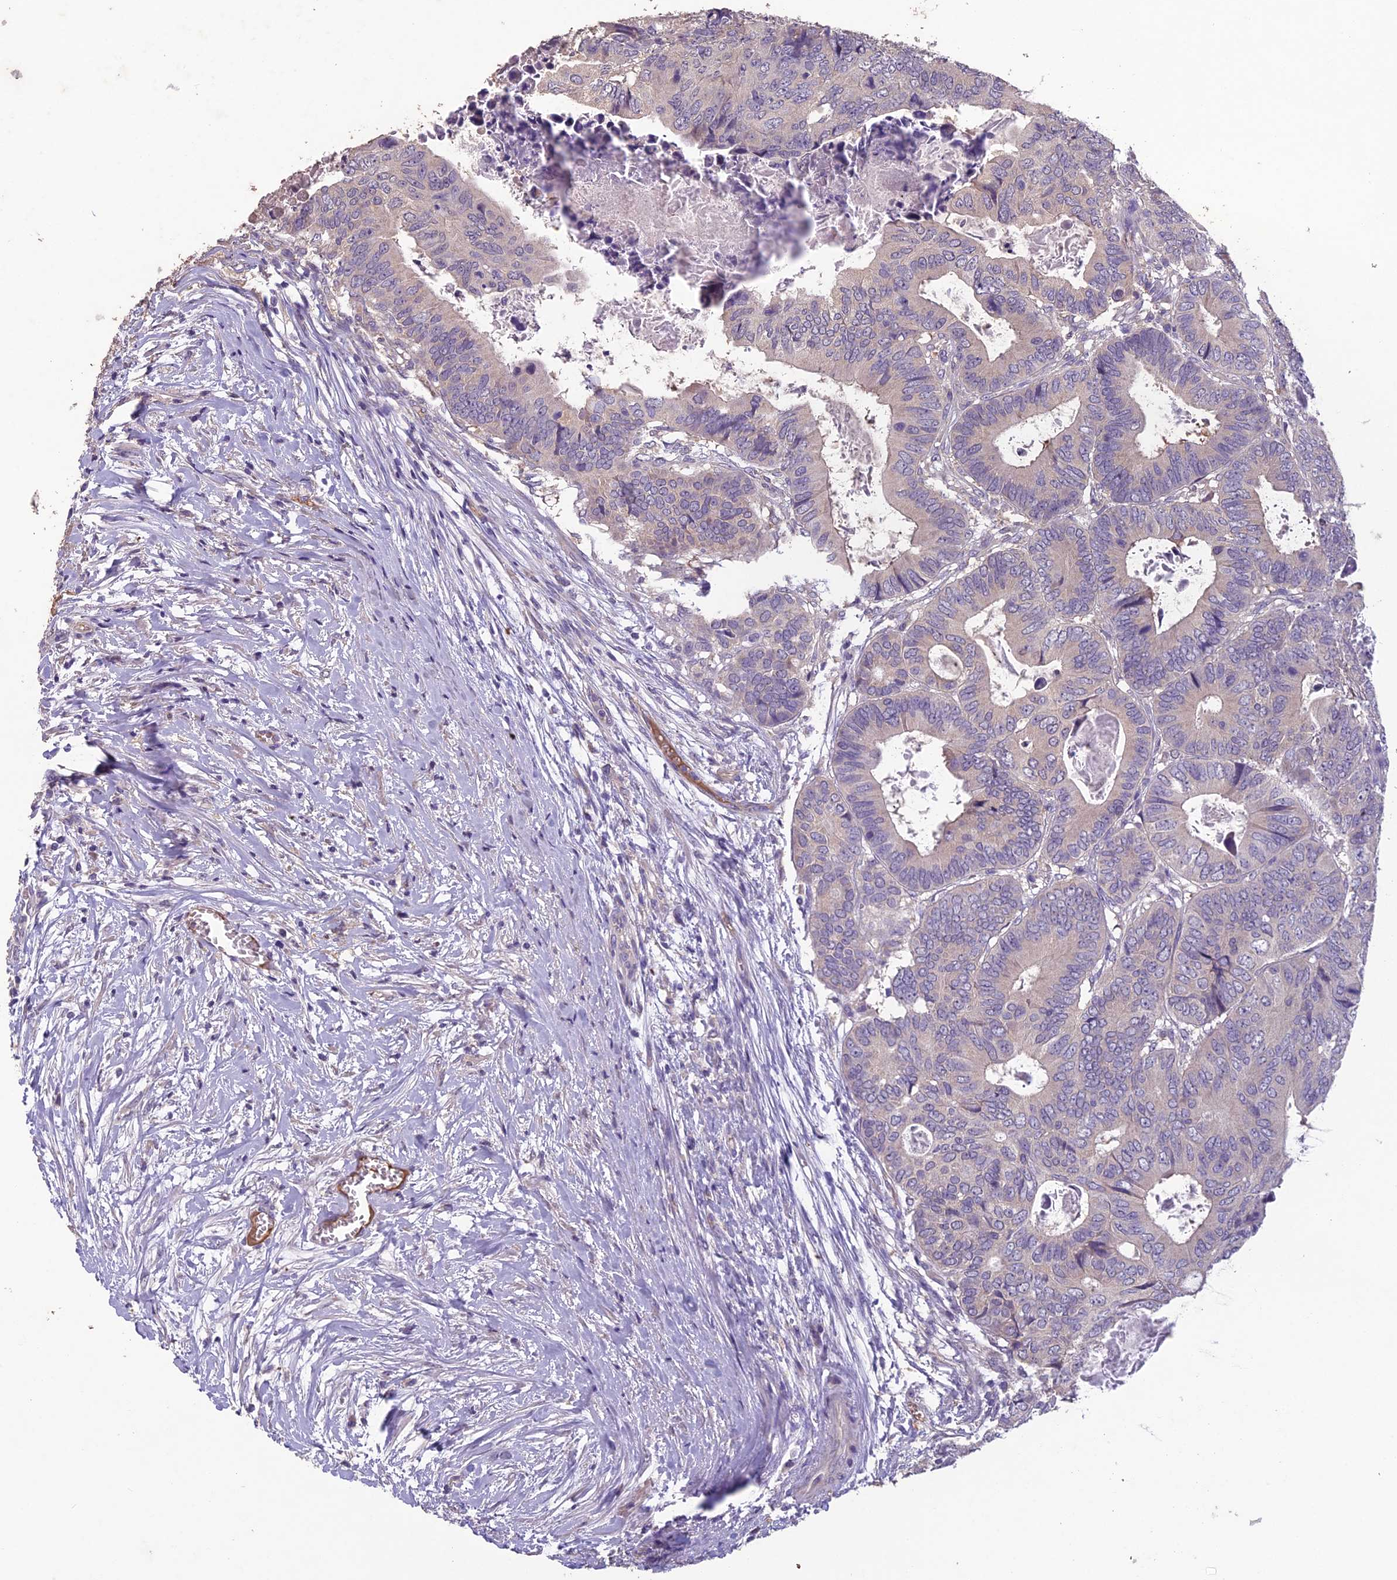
{"staining": {"intensity": "negative", "quantity": "none", "location": "none"}, "tissue": "colorectal cancer", "cell_type": "Tumor cells", "image_type": "cancer", "snomed": [{"axis": "morphology", "description": "Adenocarcinoma, NOS"}, {"axis": "topography", "description": "Colon"}], "caption": "A high-resolution photomicrograph shows immunohistochemistry (IHC) staining of adenocarcinoma (colorectal), which exhibits no significant expression in tumor cells. The staining was performed using DAB to visualize the protein expression in brown, while the nuclei were stained in blue with hematoxylin (Magnification: 20x).", "gene": "CEACAM16", "patient": {"sex": "male", "age": 85}}